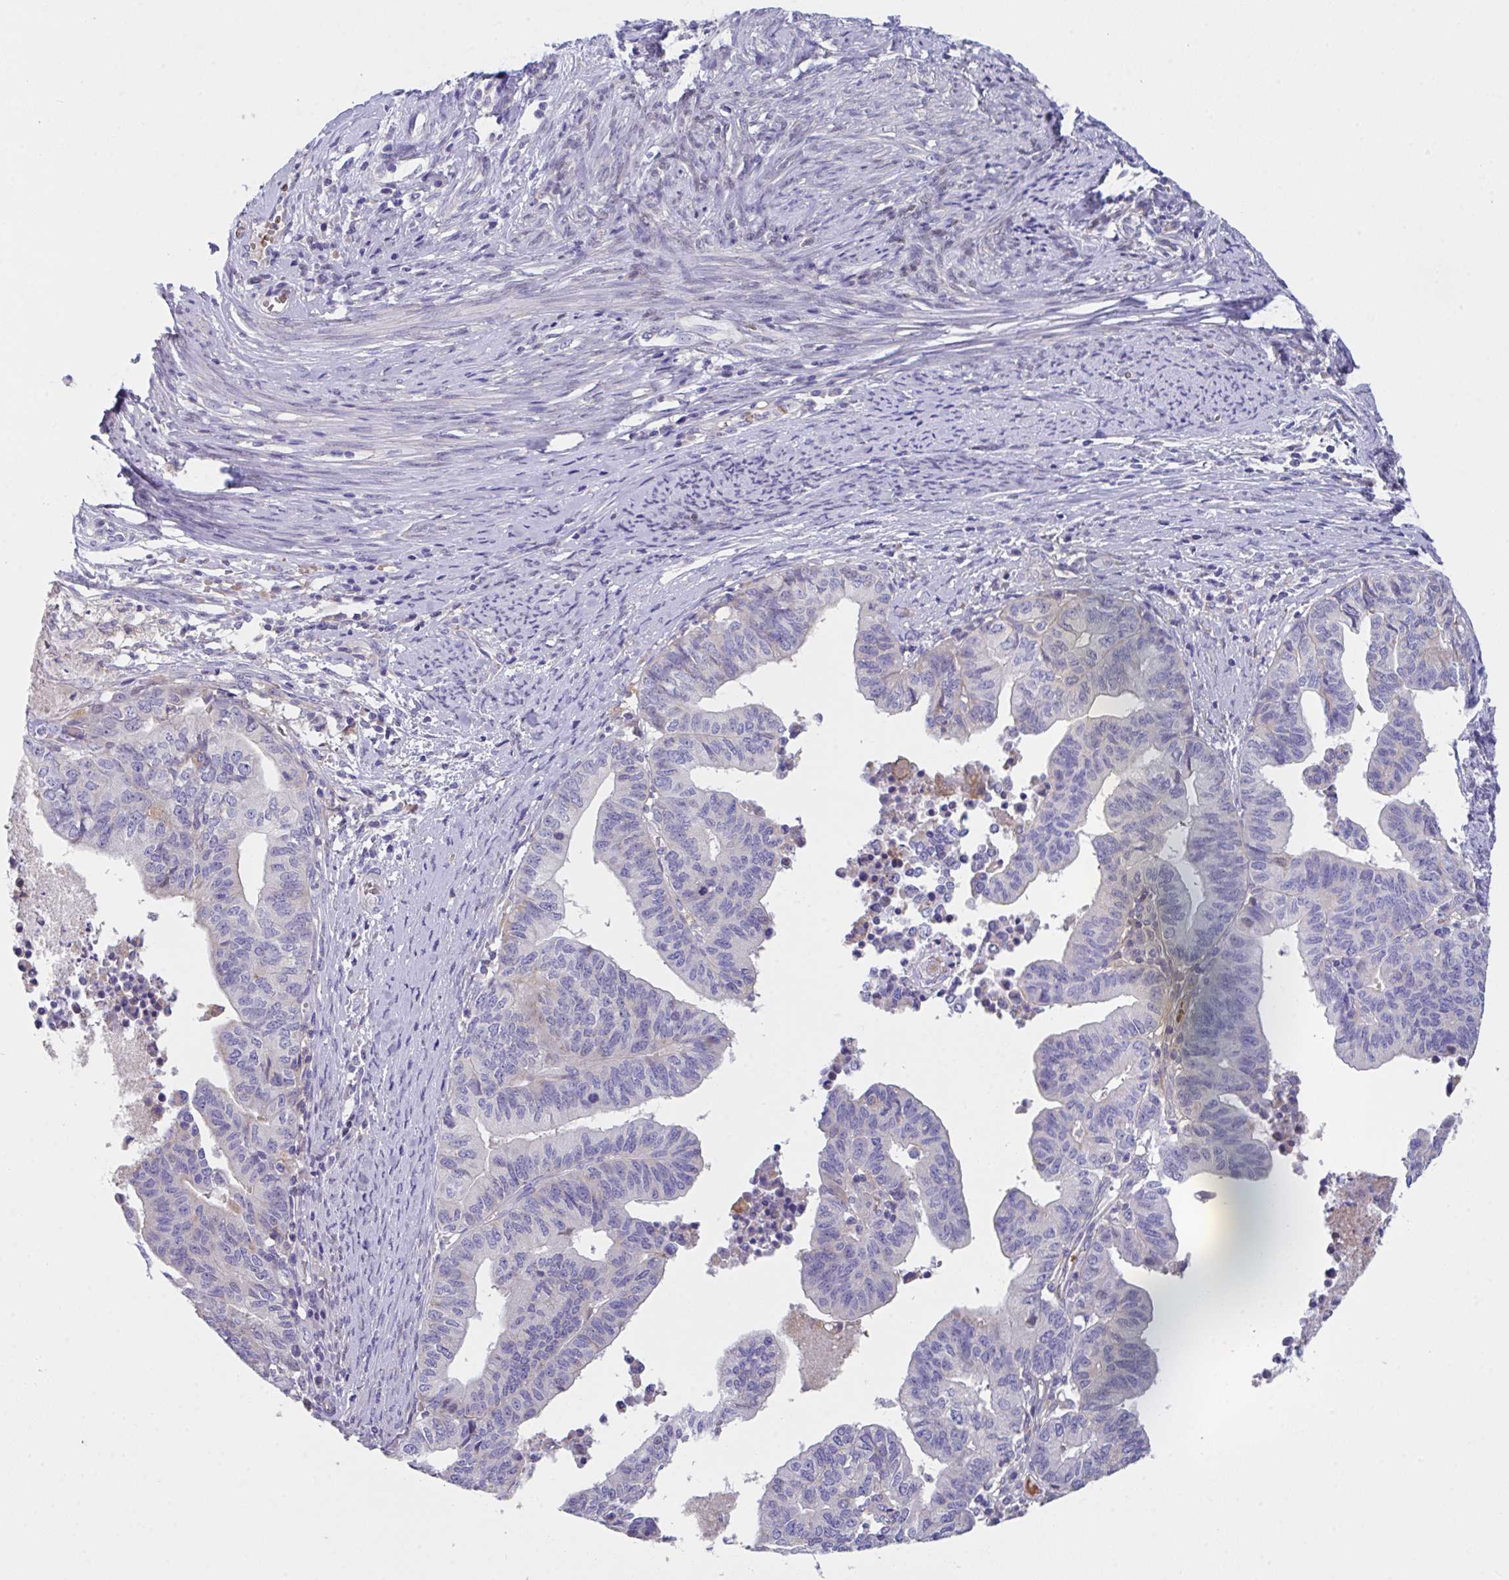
{"staining": {"intensity": "negative", "quantity": "none", "location": "none"}, "tissue": "endometrial cancer", "cell_type": "Tumor cells", "image_type": "cancer", "snomed": [{"axis": "morphology", "description": "Adenocarcinoma, NOS"}, {"axis": "topography", "description": "Endometrium"}], "caption": "High magnification brightfield microscopy of endometrial cancer stained with DAB (3,3'-diaminobenzidine) (brown) and counterstained with hematoxylin (blue): tumor cells show no significant staining.", "gene": "TFAP2C", "patient": {"sex": "female", "age": 65}}